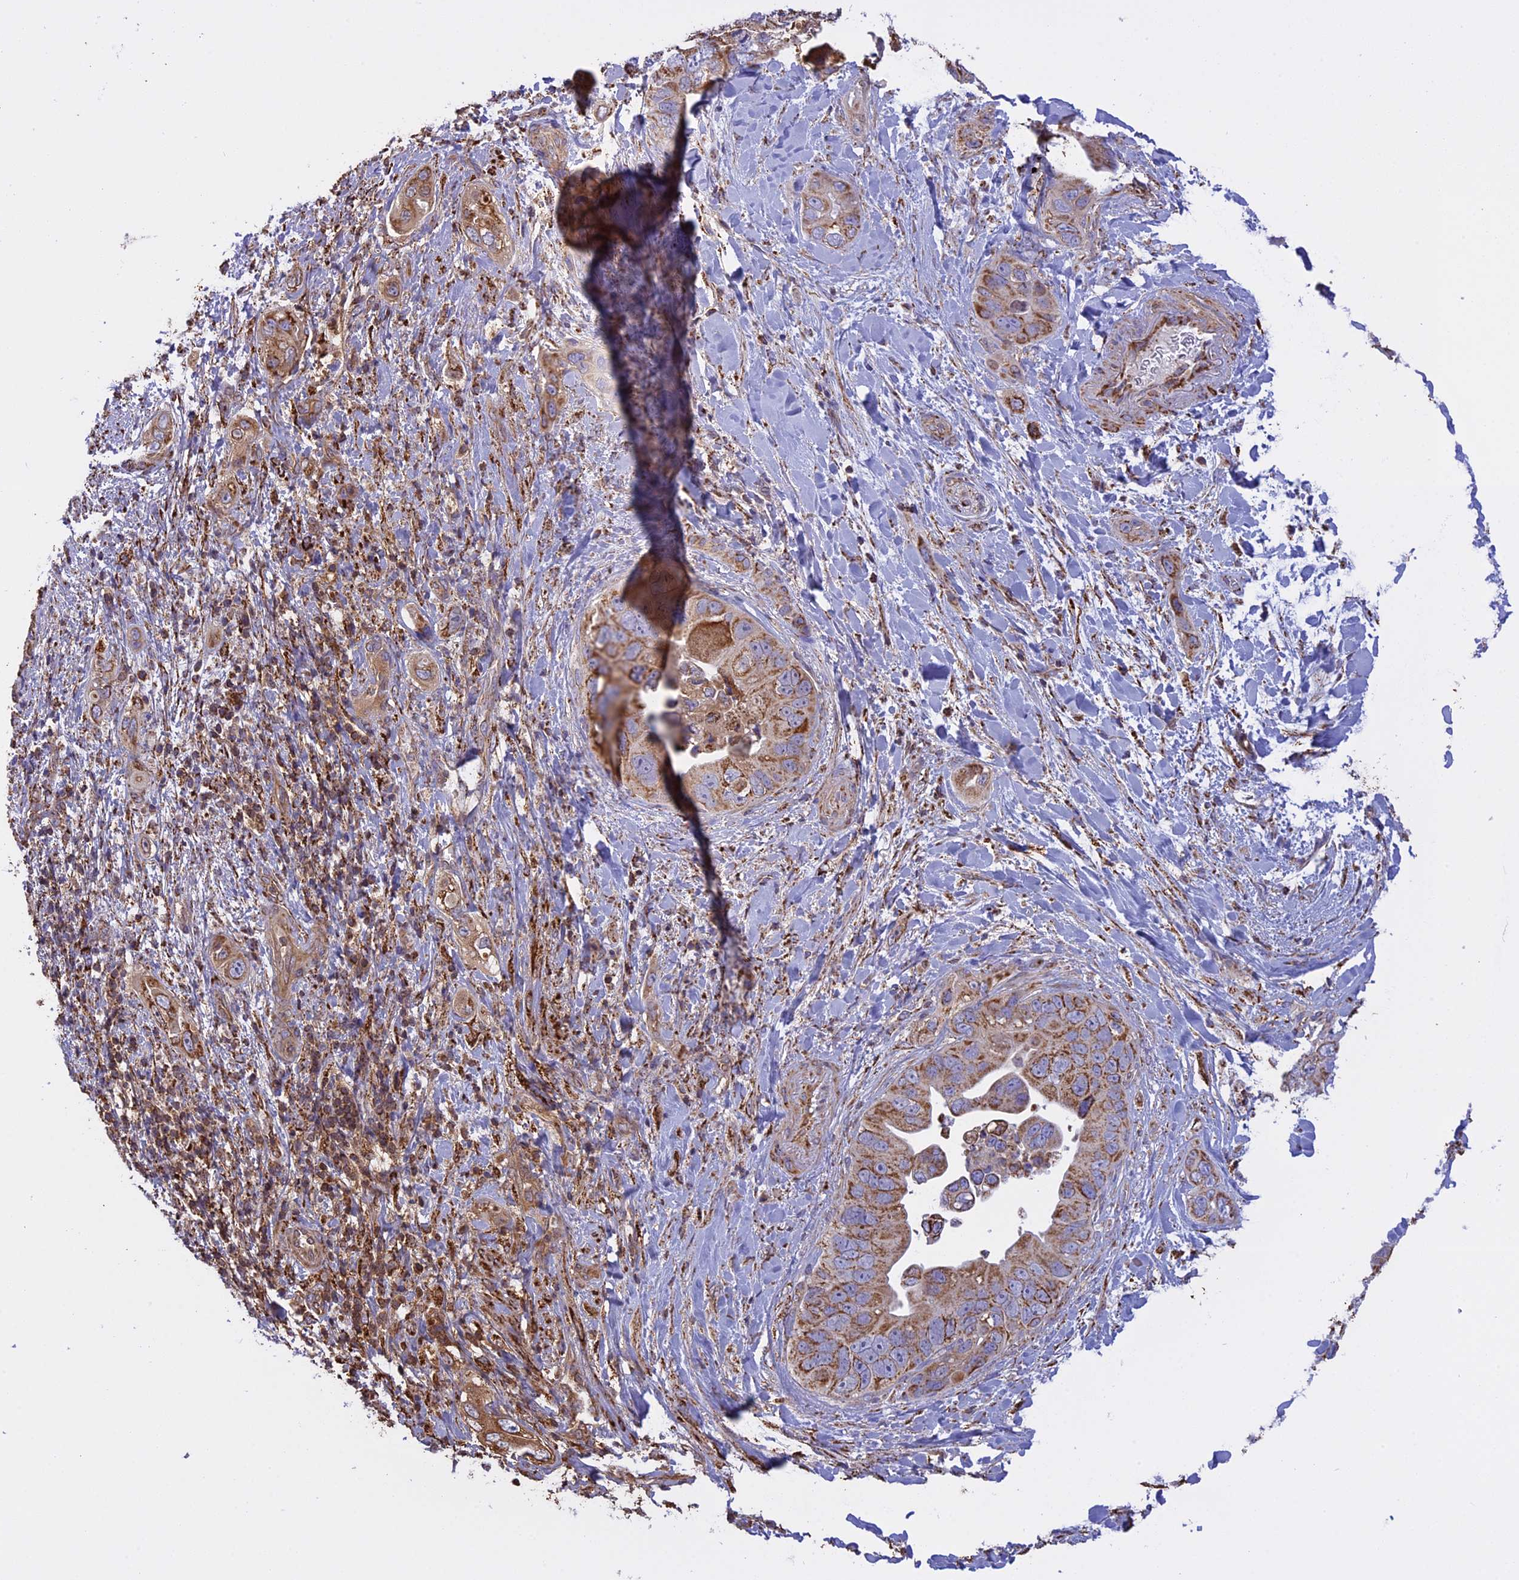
{"staining": {"intensity": "moderate", "quantity": ">75%", "location": "cytoplasmic/membranous"}, "tissue": "pancreatic cancer", "cell_type": "Tumor cells", "image_type": "cancer", "snomed": [{"axis": "morphology", "description": "Adenocarcinoma, NOS"}, {"axis": "topography", "description": "Pancreas"}], "caption": "Adenocarcinoma (pancreatic) was stained to show a protein in brown. There is medium levels of moderate cytoplasmic/membranous expression in approximately >75% of tumor cells.", "gene": "KCNG1", "patient": {"sex": "female", "age": 78}}